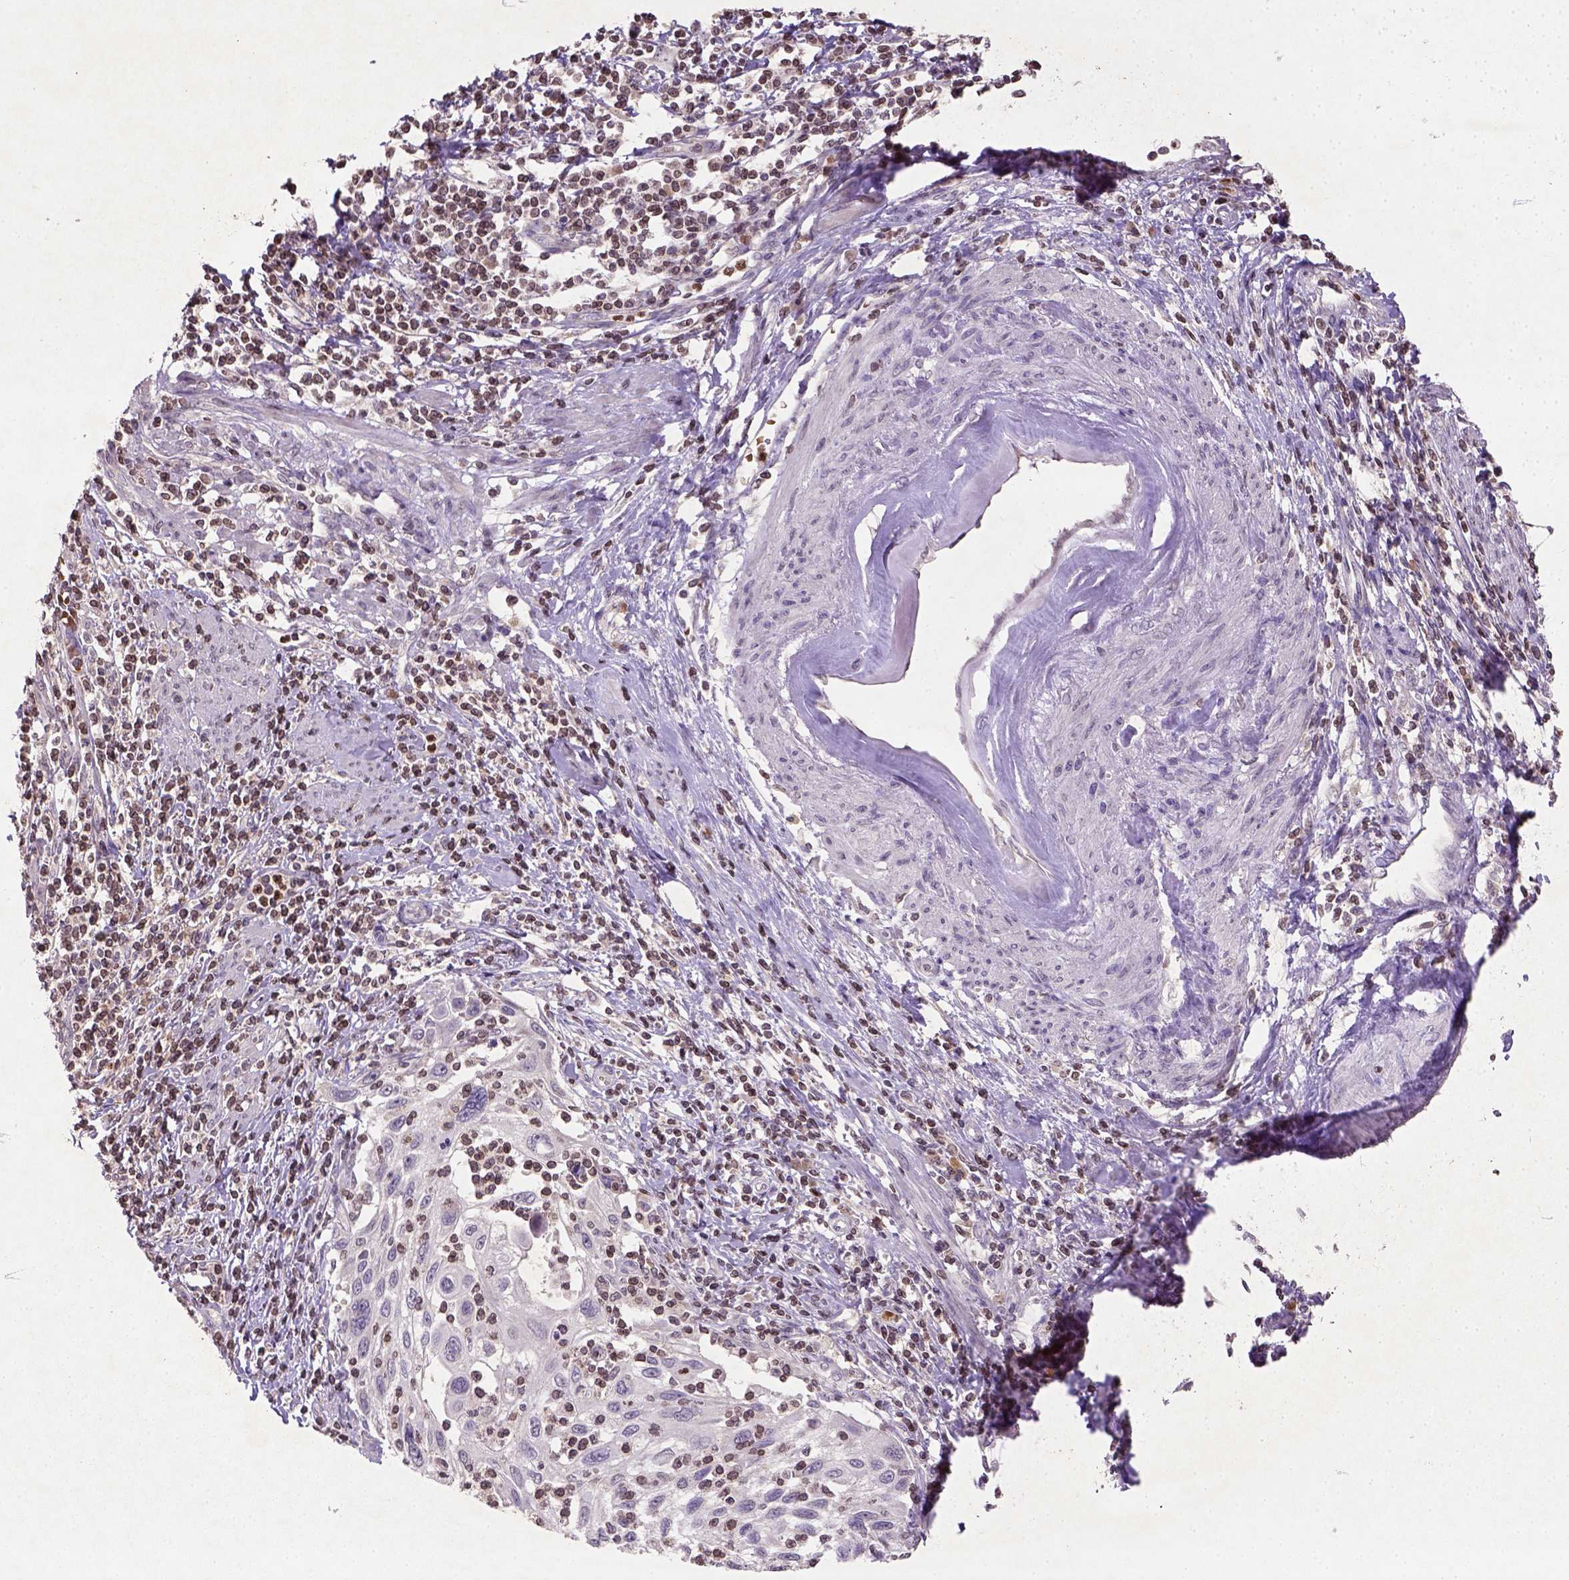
{"staining": {"intensity": "negative", "quantity": "none", "location": "none"}, "tissue": "cervical cancer", "cell_type": "Tumor cells", "image_type": "cancer", "snomed": [{"axis": "morphology", "description": "Squamous cell carcinoma, NOS"}, {"axis": "topography", "description": "Cervix"}], "caption": "A high-resolution micrograph shows immunohistochemistry staining of cervical cancer, which displays no significant positivity in tumor cells.", "gene": "NUDT3", "patient": {"sex": "female", "age": 70}}